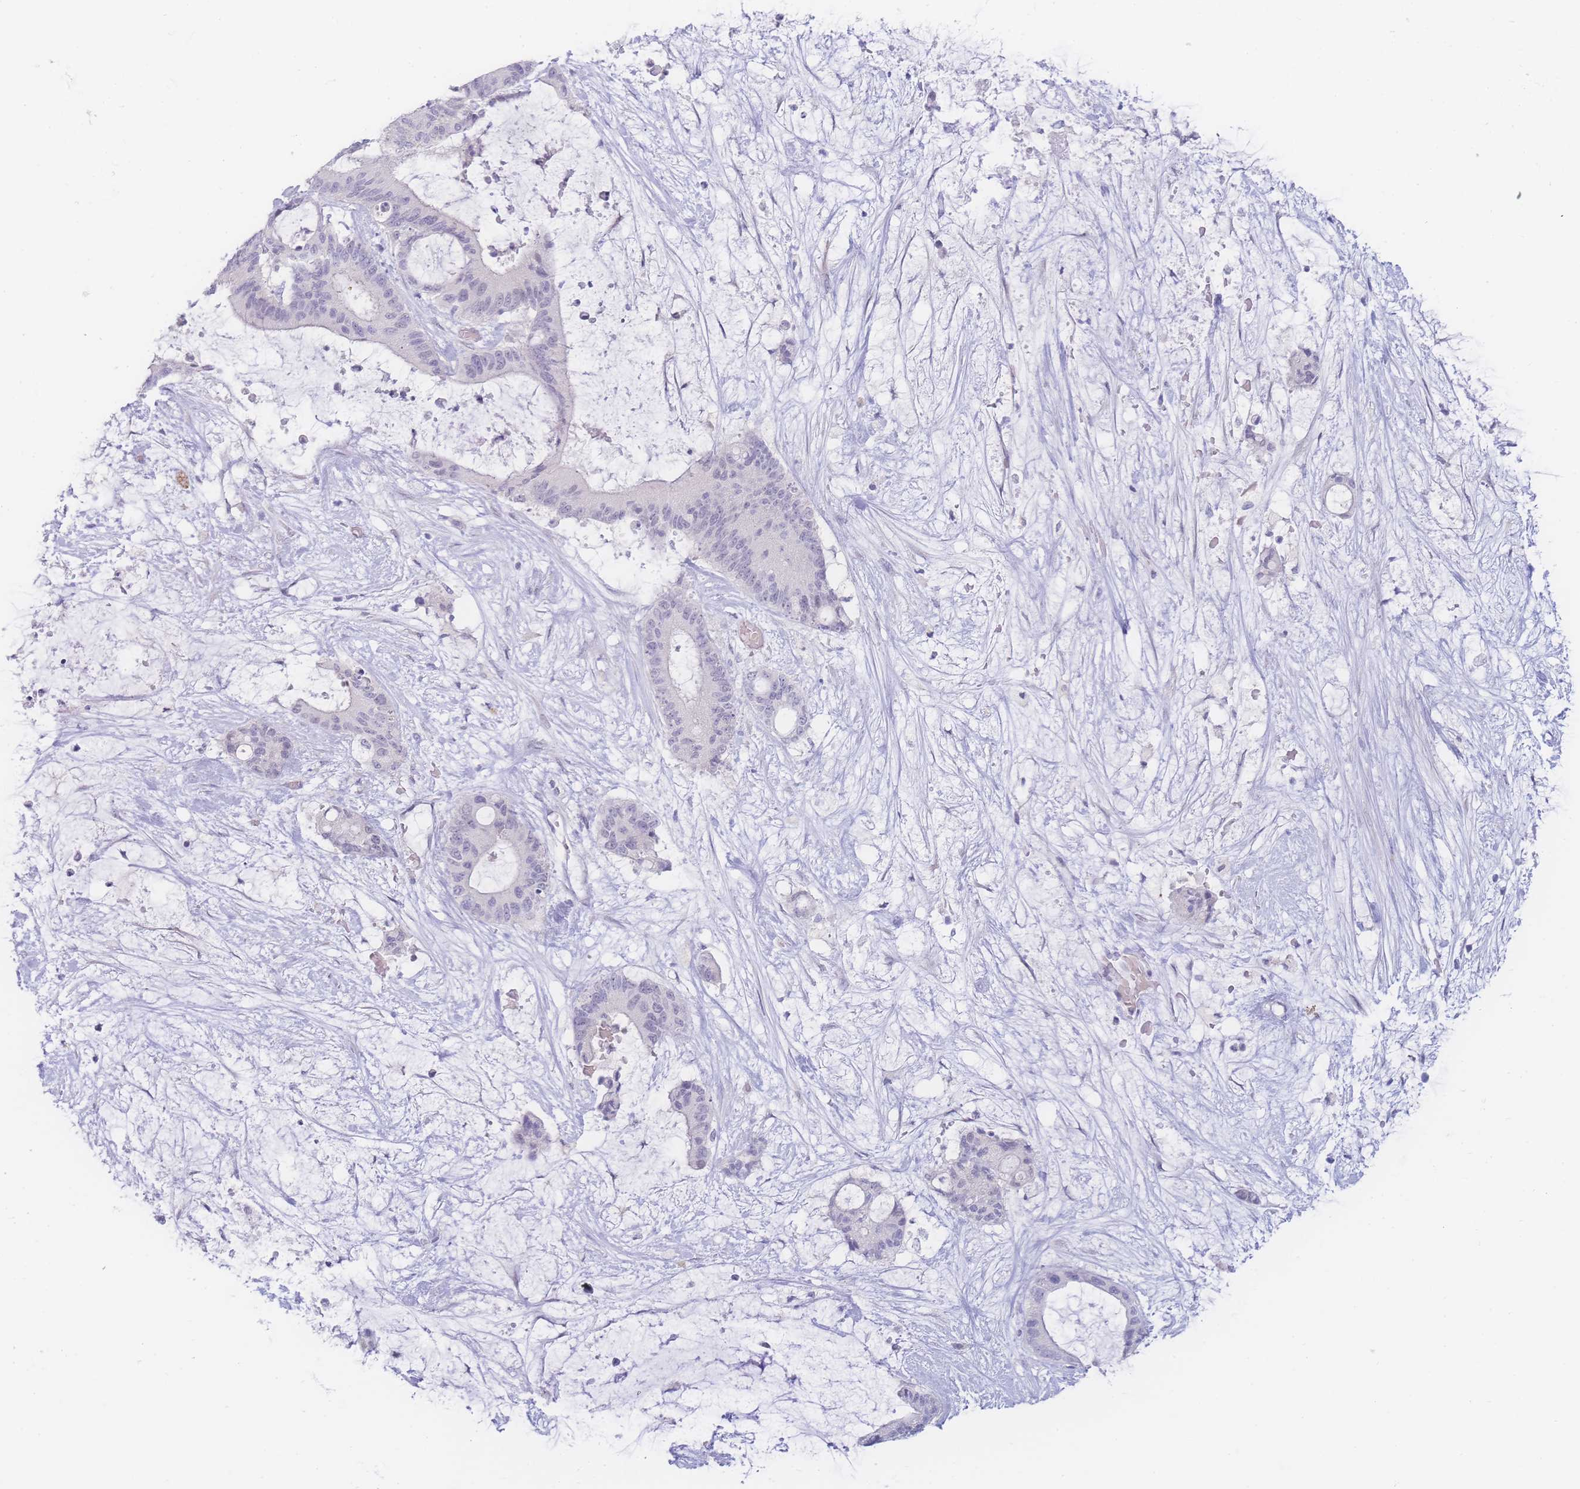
{"staining": {"intensity": "negative", "quantity": "none", "location": "none"}, "tissue": "liver cancer", "cell_type": "Tumor cells", "image_type": "cancer", "snomed": [{"axis": "morphology", "description": "Normal tissue, NOS"}, {"axis": "morphology", "description": "Cholangiocarcinoma"}, {"axis": "topography", "description": "Liver"}, {"axis": "topography", "description": "Peripheral nerve tissue"}], "caption": "Image shows no protein staining in tumor cells of liver cholangiocarcinoma tissue. (Stains: DAB immunohistochemistry with hematoxylin counter stain, Microscopy: brightfield microscopy at high magnification).", "gene": "PRSS22", "patient": {"sex": "female", "age": 73}}